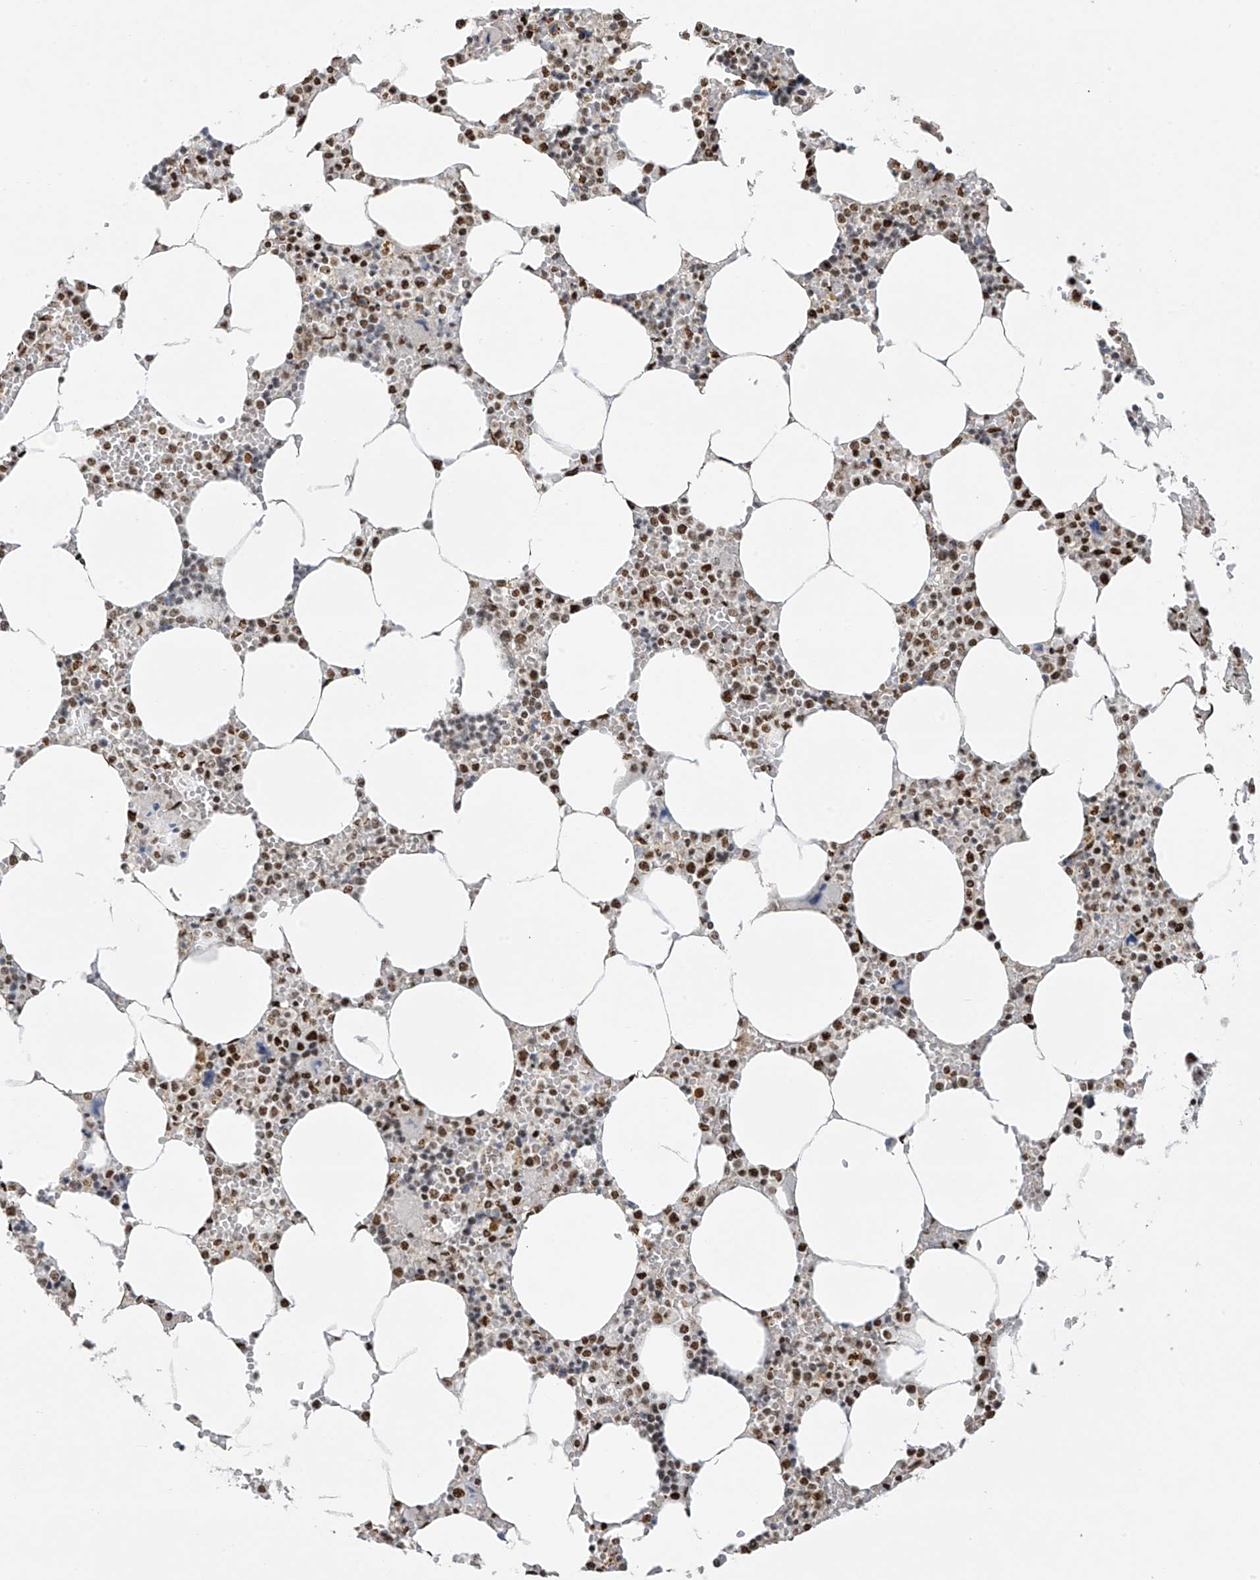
{"staining": {"intensity": "moderate", "quantity": ">75%", "location": "nuclear"}, "tissue": "bone marrow", "cell_type": "Hematopoietic cells", "image_type": "normal", "snomed": [{"axis": "morphology", "description": "Normal tissue, NOS"}, {"axis": "topography", "description": "Bone marrow"}], "caption": "Approximately >75% of hematopoietic cells in normal human bone marrow reveal moderate nuclear protein positivity as visualized by brown immunohistochemical staining.", "gene": "MS4A6A", "patient": {"sex": "male", "age": 70}}